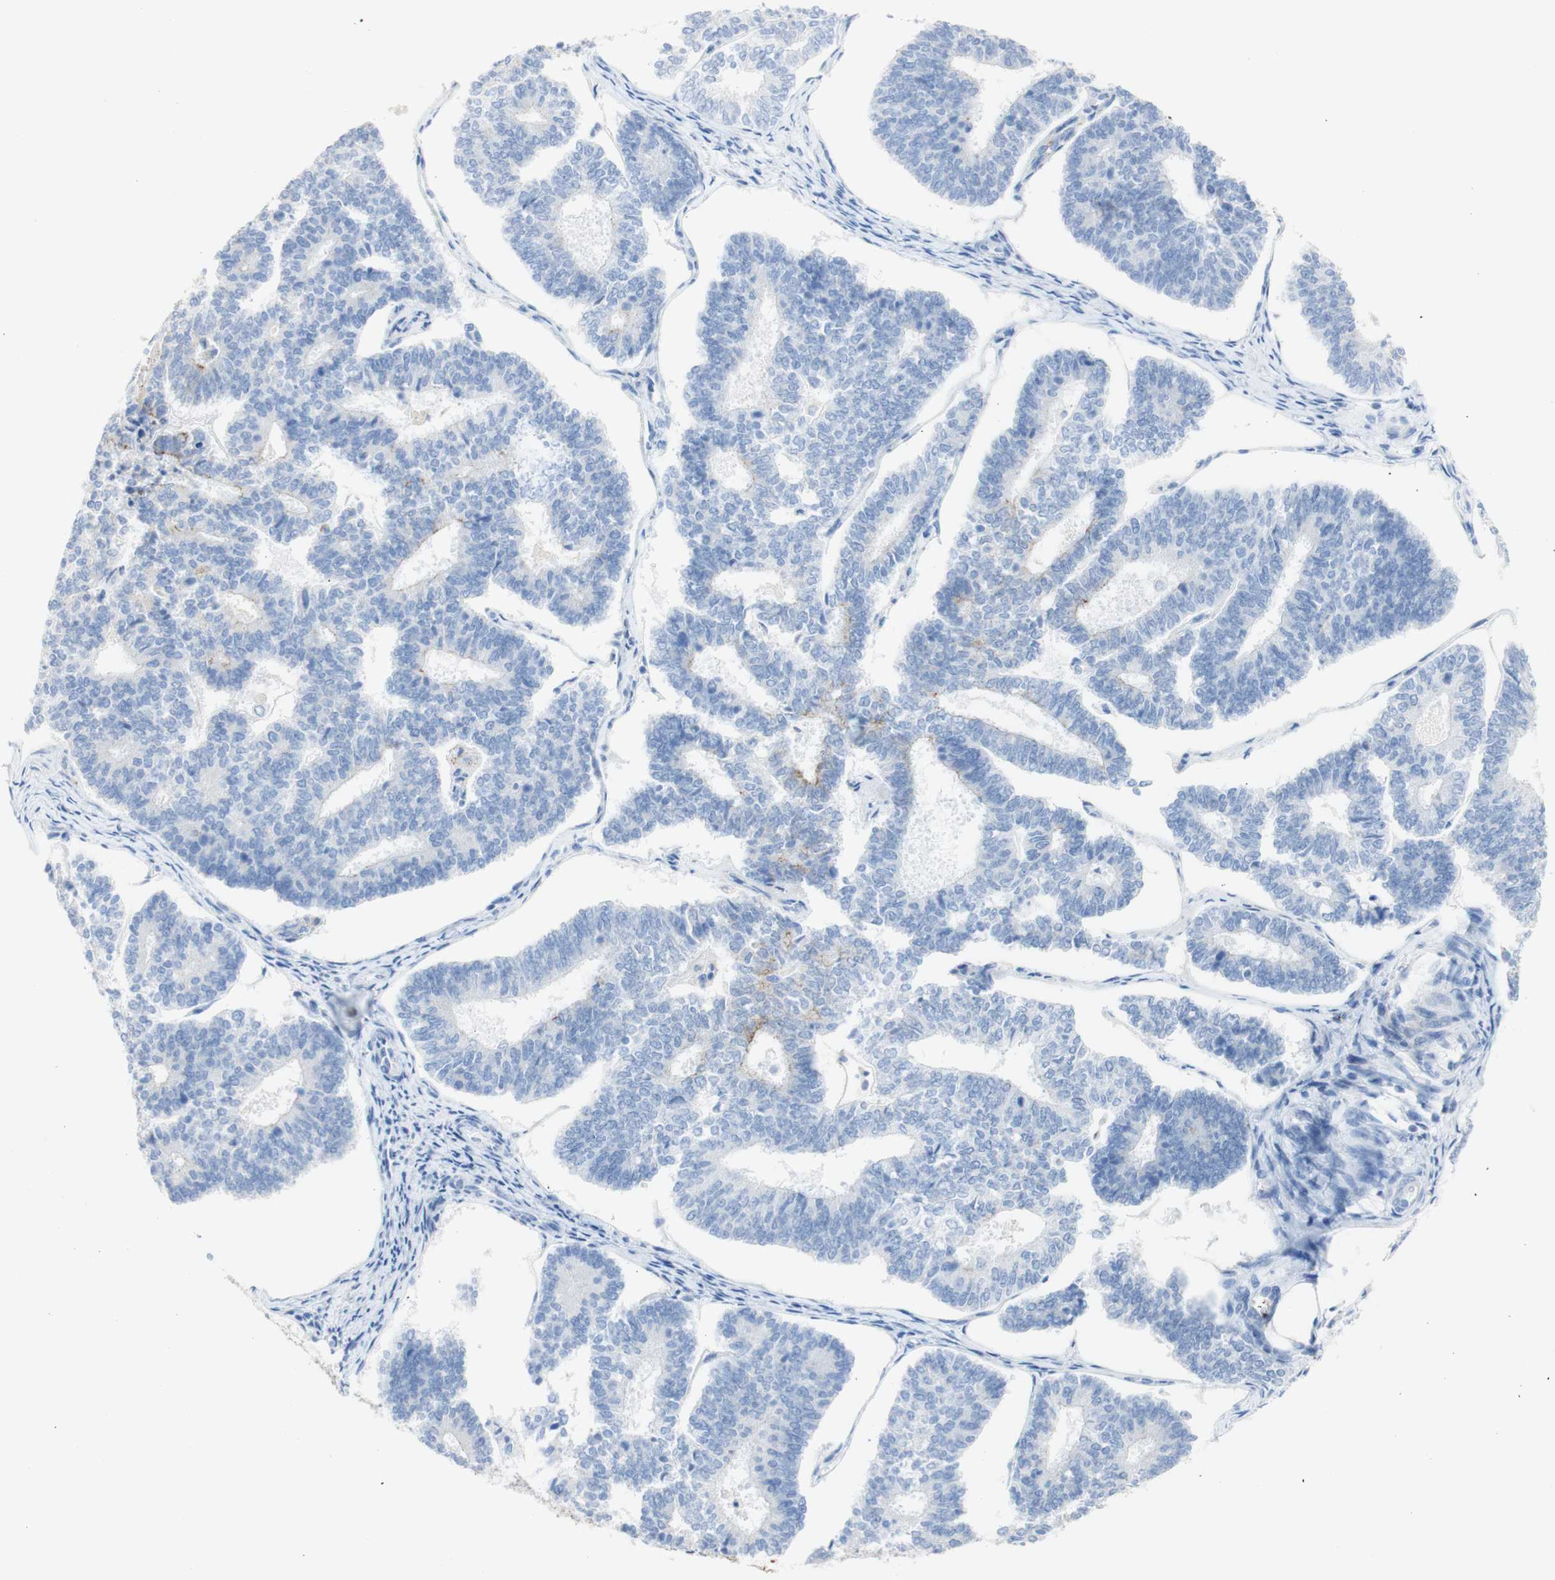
{"staining": {"intensity": "negative", "quantity": "none", "location": "none"}, "tissue": "endometrial cancer", "cell_type": "Tumor cells", "image_type": "cancer", "snomed": [{"axis": "morphology", "description": "Adenocarcinoma, NOS"}, {"axis": "topography", "description": "Endometrium"}], "caption": "This is an immunohistochemistry micrograph of endometrial cancer. There is no expression in tumor cells.", "gene": "DSC2", "patient": {"sex": "female", "age": 70}}